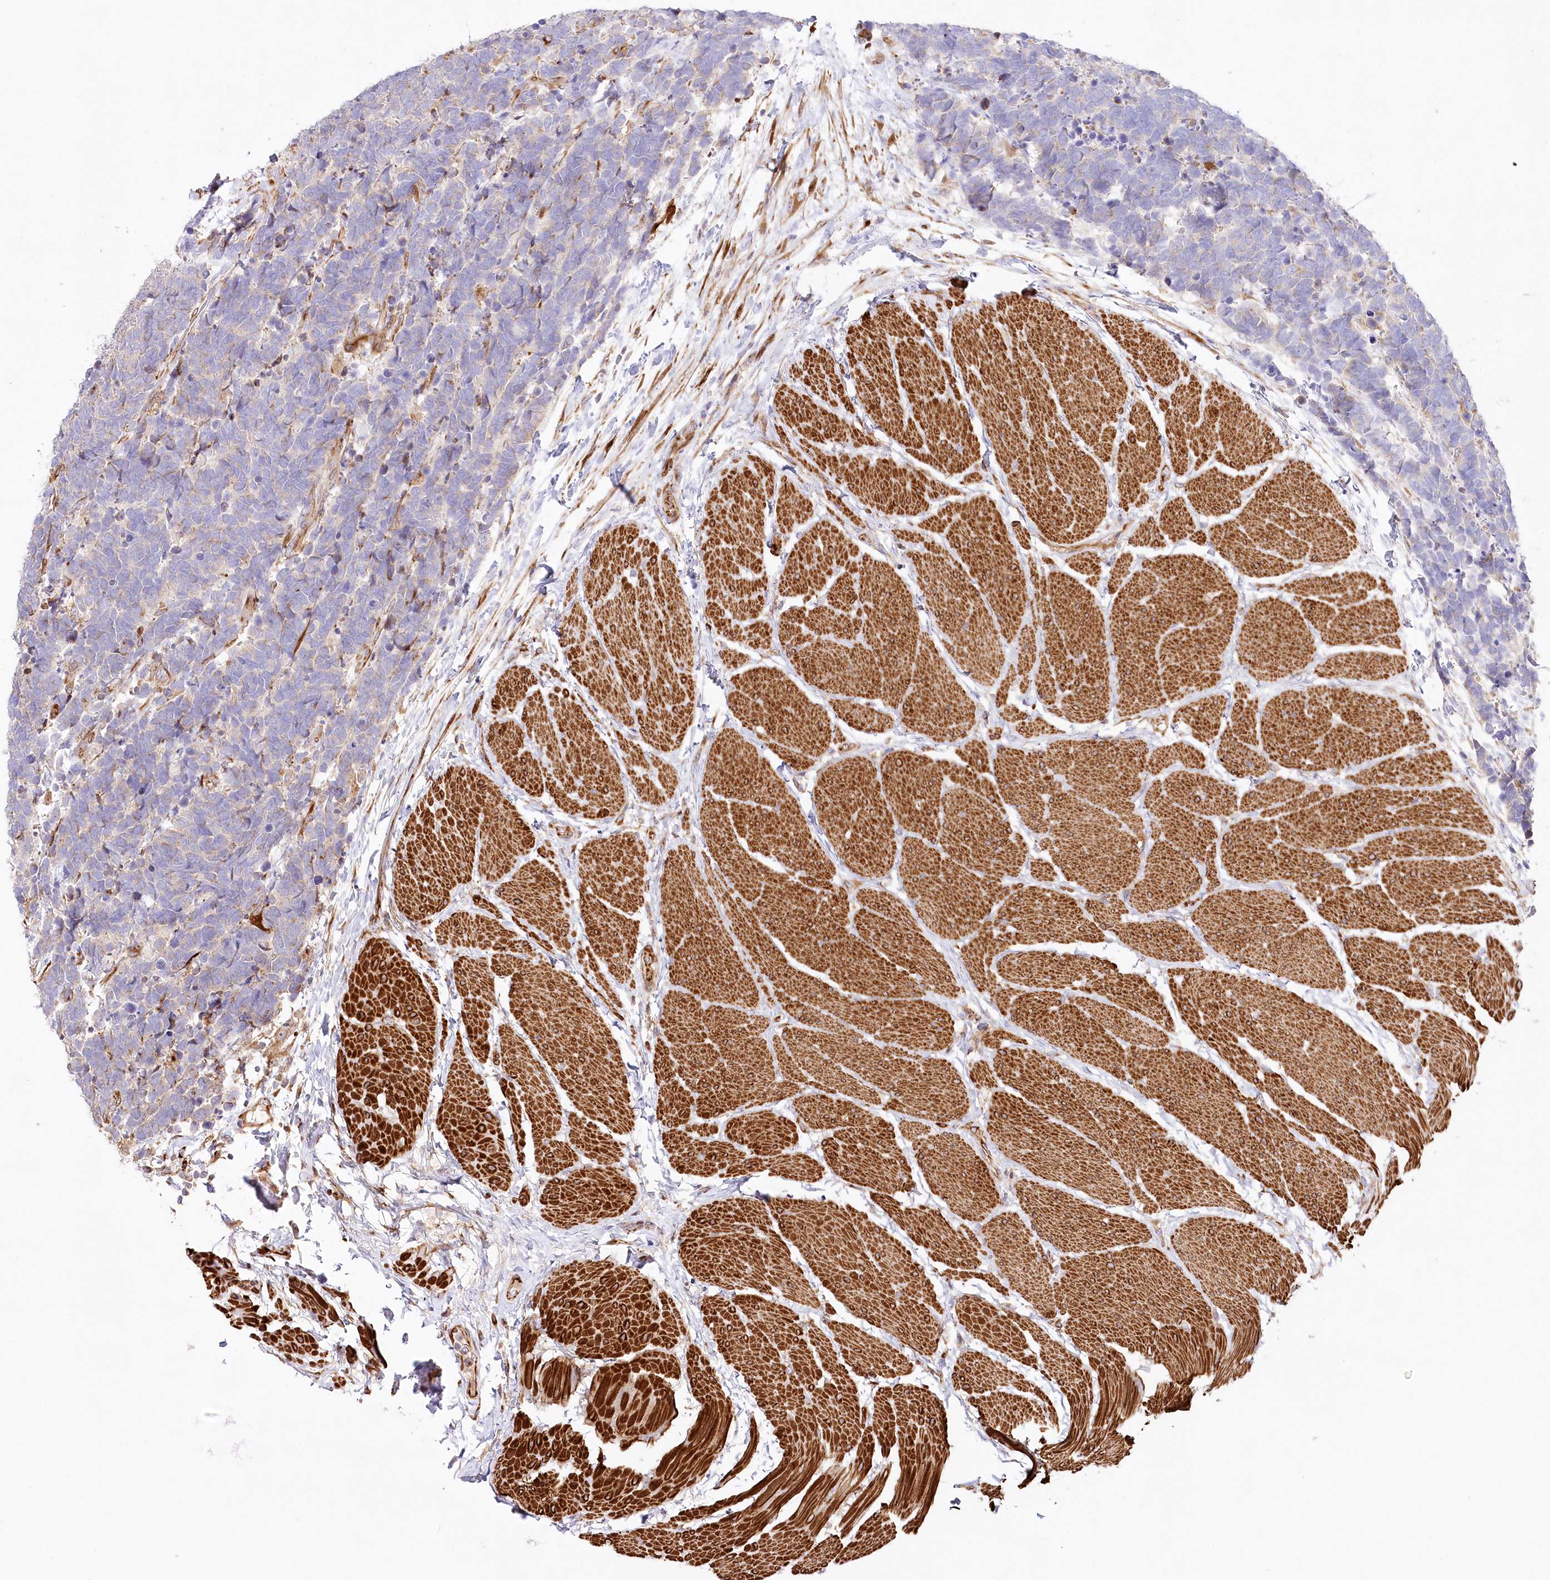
{"staining": {"intensity": "weak", "quantity": "25%-75%", "location": "cytoplasmic/membranous"}, "tissue": "carcinoid", "cell_type": "Tumor cells", "image_type": "cancer", "snomed": [{"axis": "morphology", "description": "Carcinoma, NOS"}, {"axis": "morphology", "description": "Carcinoid, malignant, NOS"}, {"axis": "topography", "description": "Urinary bladder"}], "caption": "IHC (DAB (3,3'-diaminobenzidine)) staining of human carcinoid (malignant) reveals weak cytoplasmic/membranous protein staining in about 25%-75% of tumor cells.", "gene": "ABRAXAS2", "patient": {"sex": "male", "age": 57}}